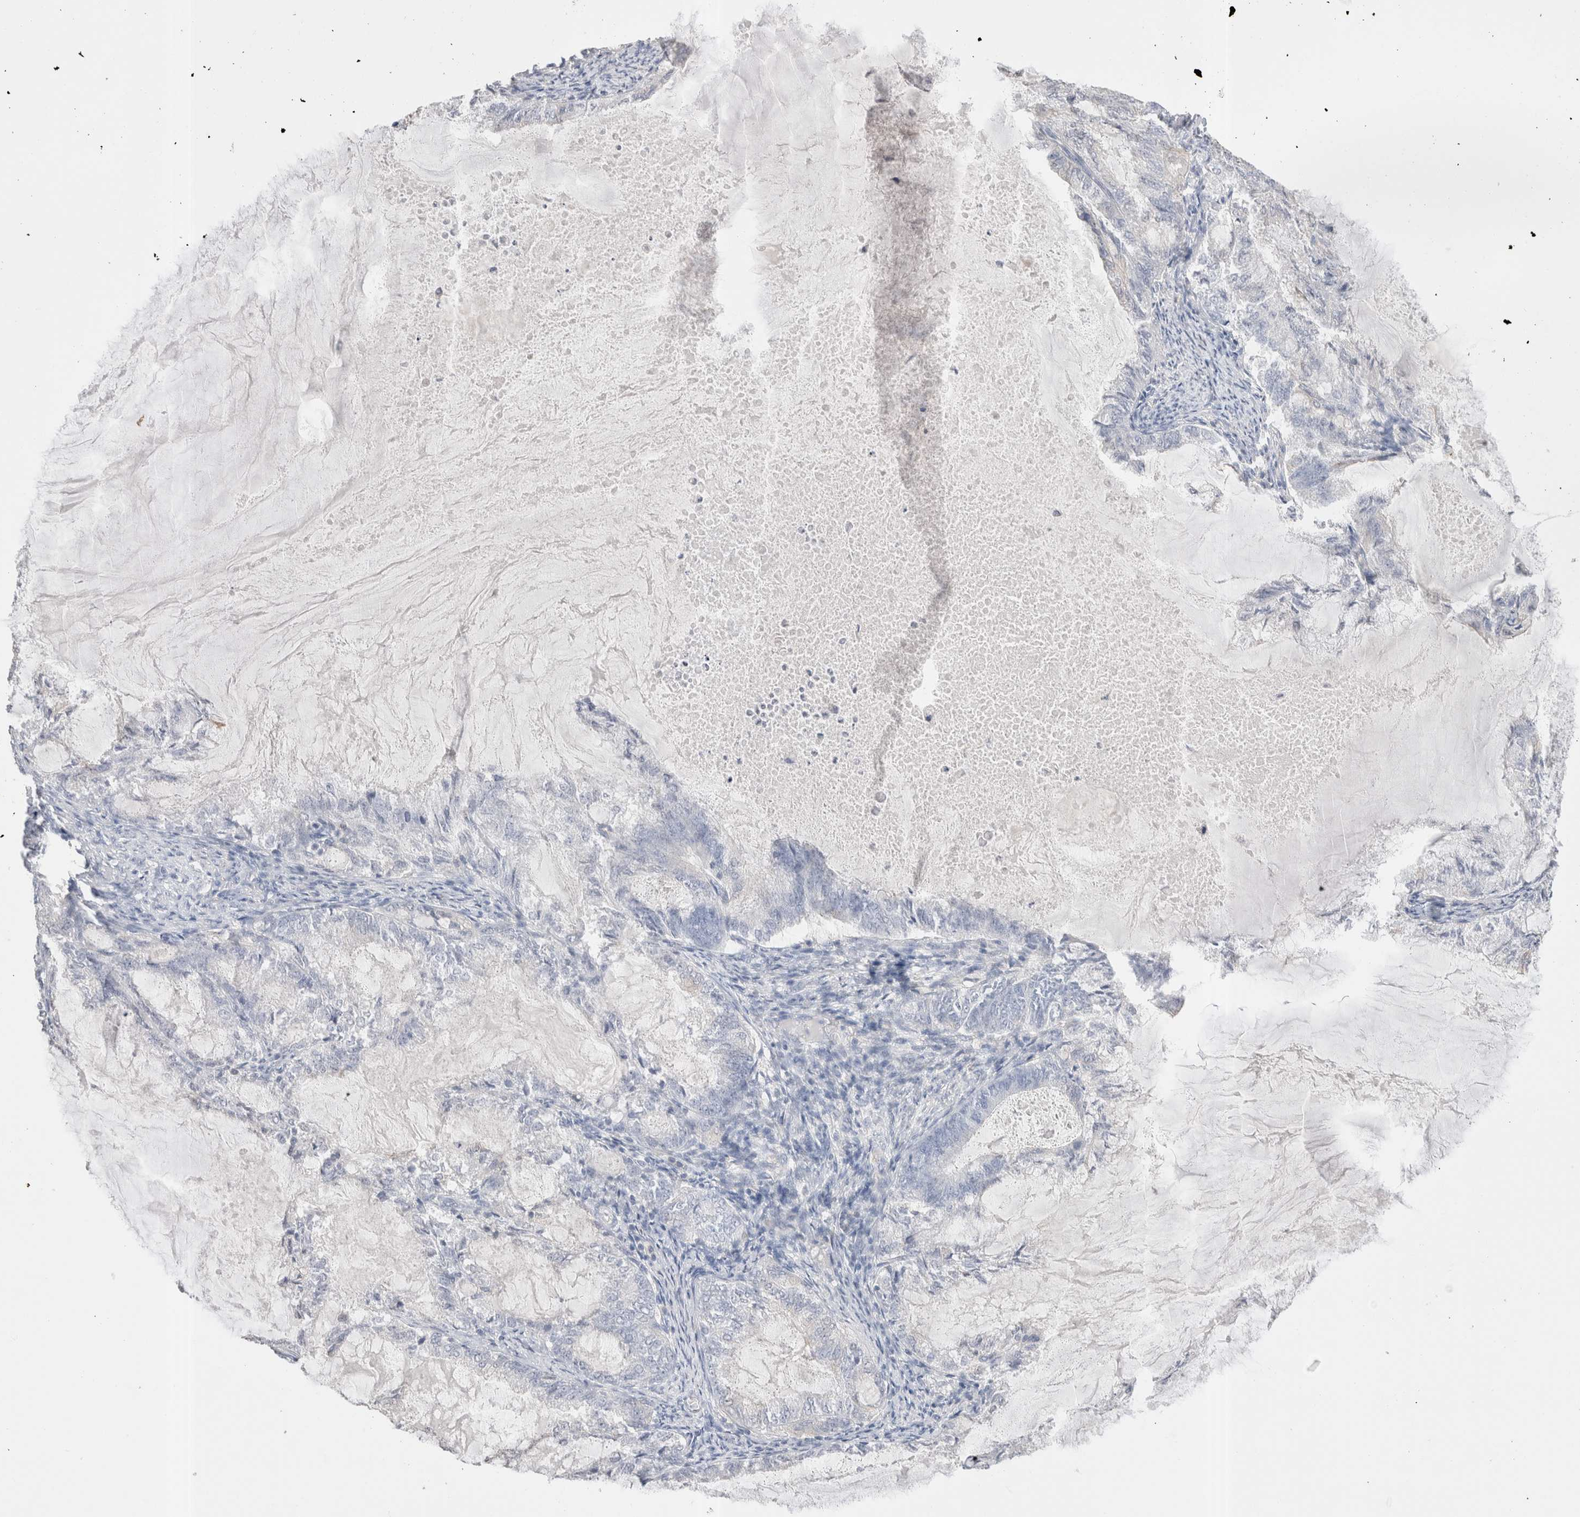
{"staining": {"intensity": "negative", "quantity": "none", "location": "none"}, "tissue": "endometrial cancer", "cell_type": "Tumor cells", "image_type": "cancer", "snomed": [{"axis": "morphology", "description": "Adenocarcinoma, NOS"}, {"axis": "topography", "description": "Endometrium"}], "caption": "High power microscopy micrograph of an immunohistochemistry (IHC) histopathology image of endometrial cancer (adenocarcinoma), revealing no significant expression in tumor cells. Brightfield microscopy of immunohistochemistry stained with DAB (brown) and hematoxylin (blue), captured at high magnification.", "gene": "CAPN2", "patient": {"sex": "female", "age": 86}}